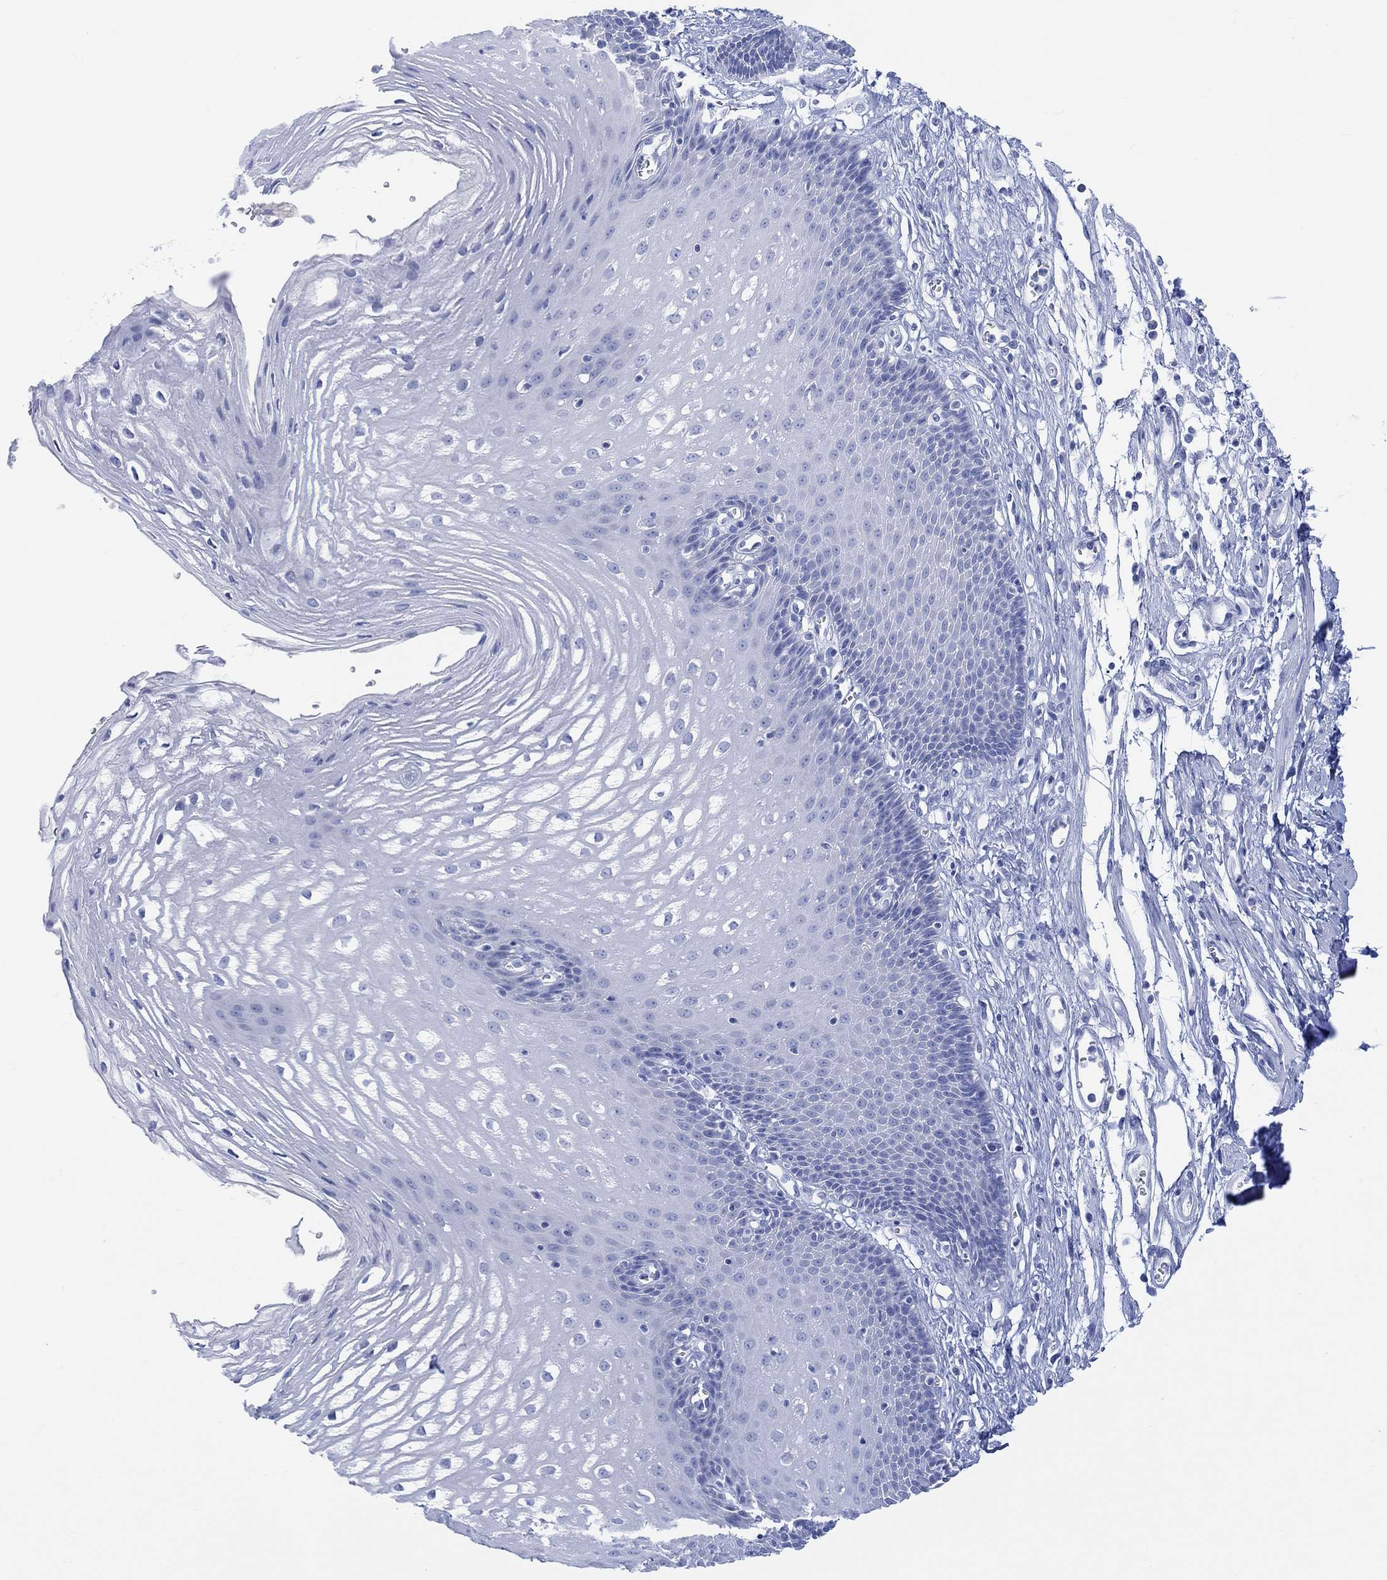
{"staining": {"intensity": "negative", "quantity": "none", "location": "none"}, "tissue": "esophagus", "cell_type": "Squamous epithelial cells", "image_type": "normal", "snomed": [{"axis": "morphology", "description": "Normal tissue, NOS"}, {"axis": "topography", "description": "Esophagus"}], "caption": "Immunohistochemistry (IHC) image of unremarkable esophagus: human esophagus stained with DAB displays no significant protein positivity in squamous epithelial cells.", "gene": "CALCA", "patient": {"sex": "male", "age": 72}}